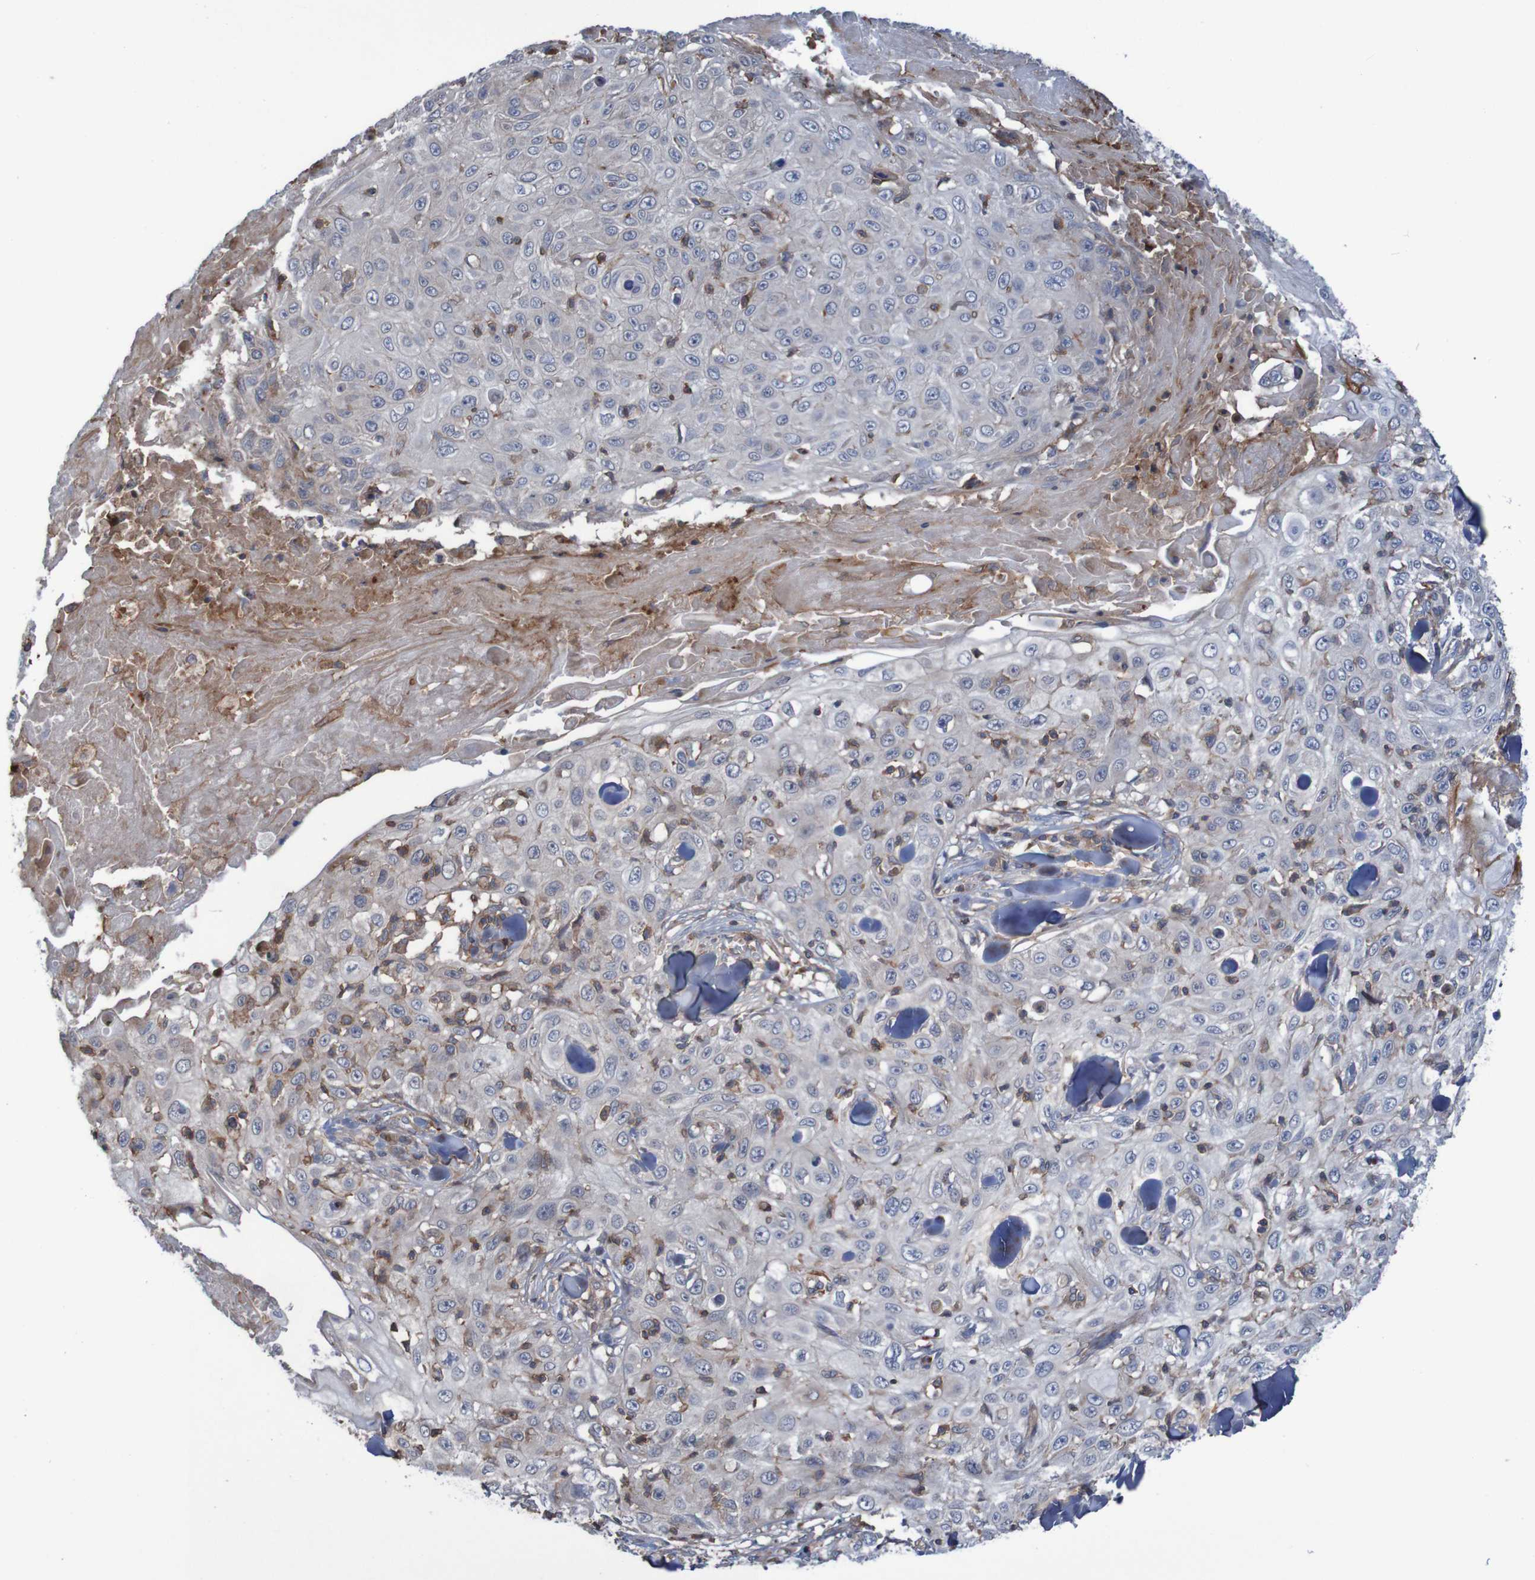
{"staining": {"intensity": "negative", "quantity": "none", "location": "none"}, "tissue": "skin cancer", "cell_type": "Tumor cells", "image_type": "cancer", "snomed": [{"axis": "morphology", "description": "Squamous cell carcinoma, NOS"}, {"axis": "topography", "description": "Skin"}], "caption": "Skin squamous cell carcinoma was stained to show a protein in brown. There is no significant staining in tumor cells.", "gene": "PDGFB", "patient": {"sex": "male", "age": 86}}